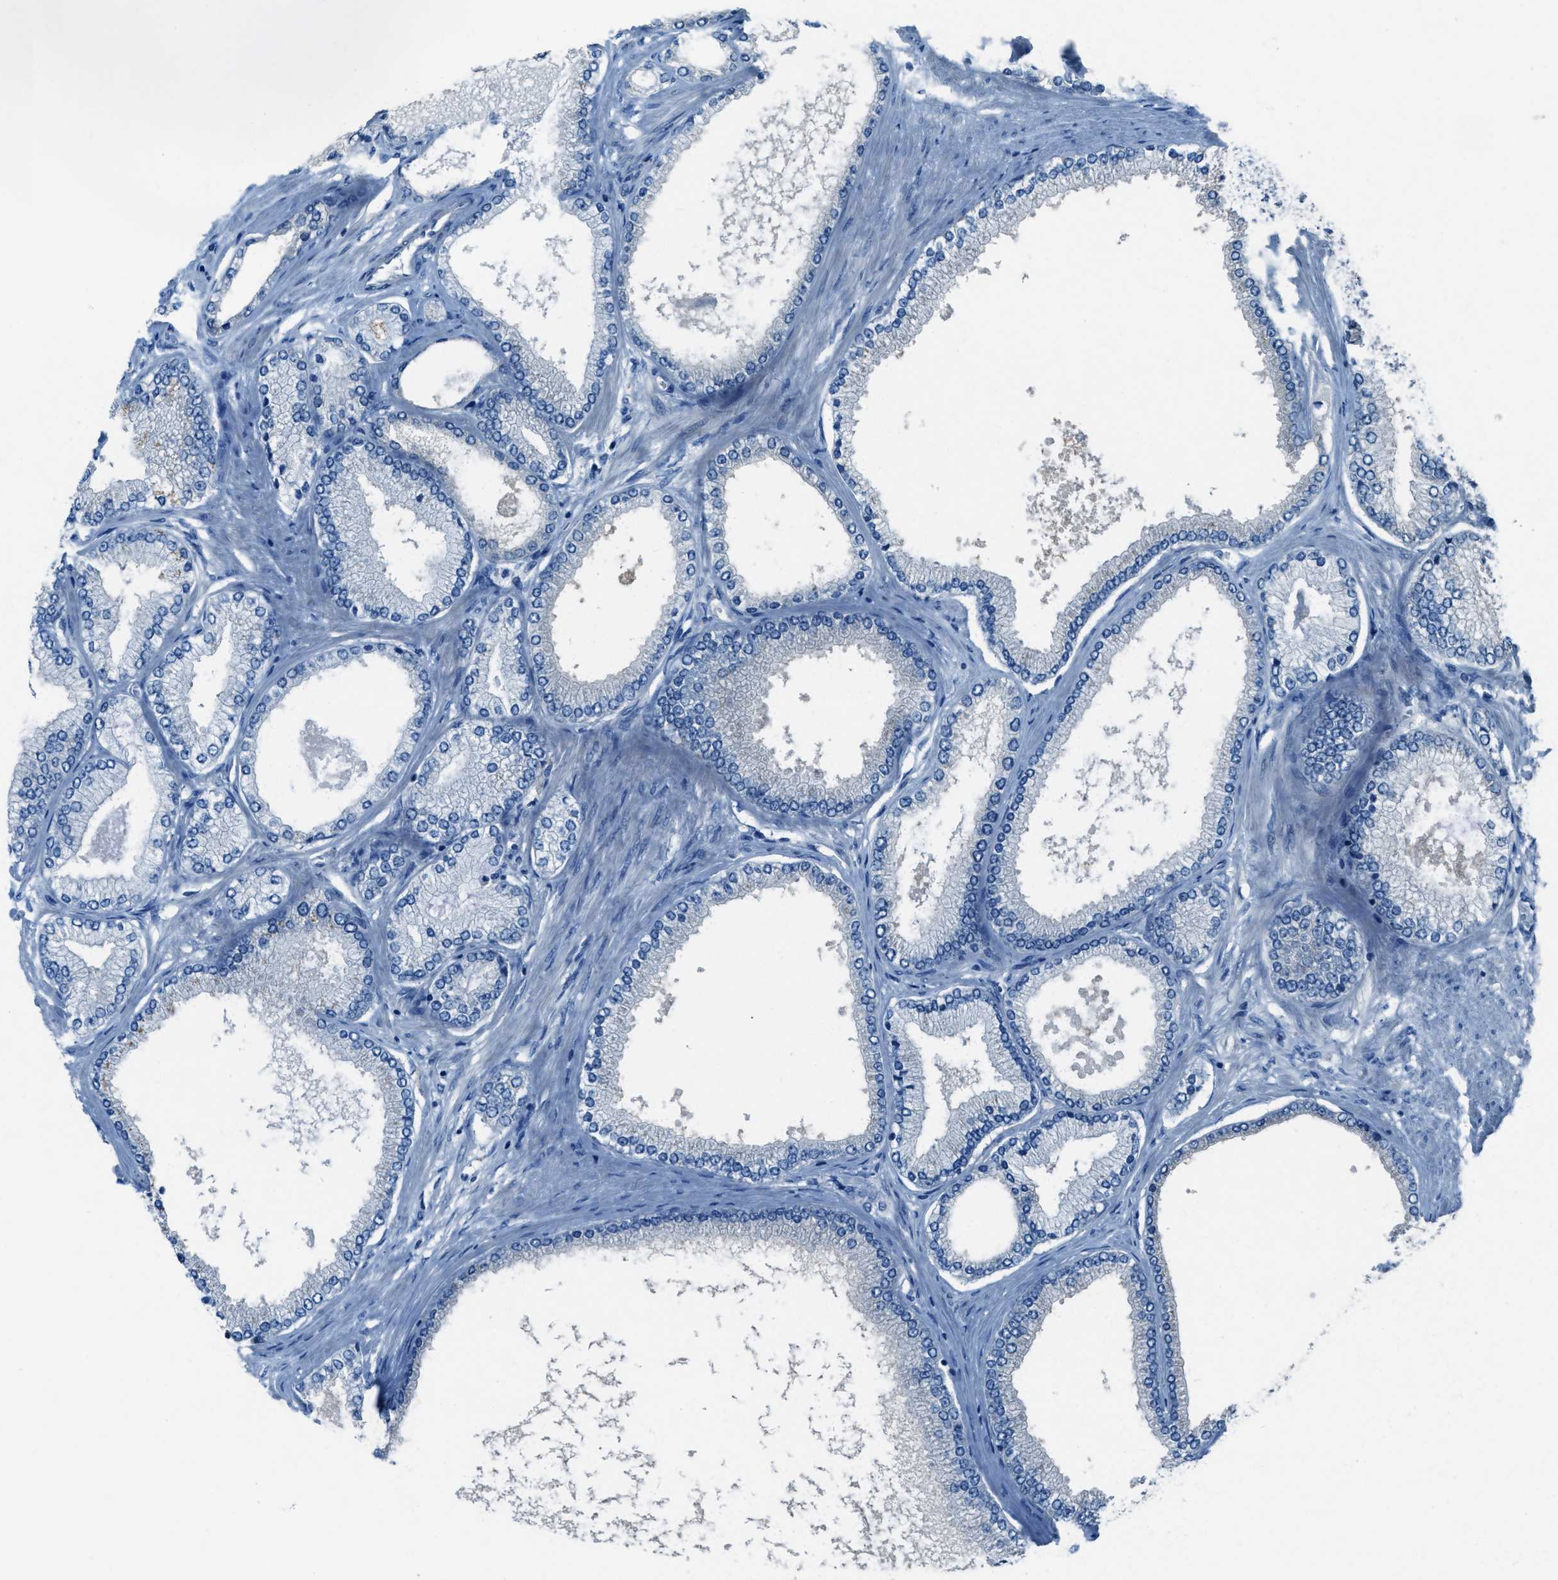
{"staining": {"intensity": "negative", "quantity": "none", "location": "none"}, "tissue": "prostate cancer", "cell_type": "Tumor cells", "image_type": "cancer", "snomed": [{"axis": "morphology", "description": "Adenocarcinoma, High grade"}, {"axis": "topography", "description": "Prostate"}], "caption": "A histopathology image of prostate cancer (high-grade adenocarcinoma) stained for a protein reveals no brown staining in tumor cells.", "gene": "ARFGAP2", "patient": {"sex": "male", "age": 61}}